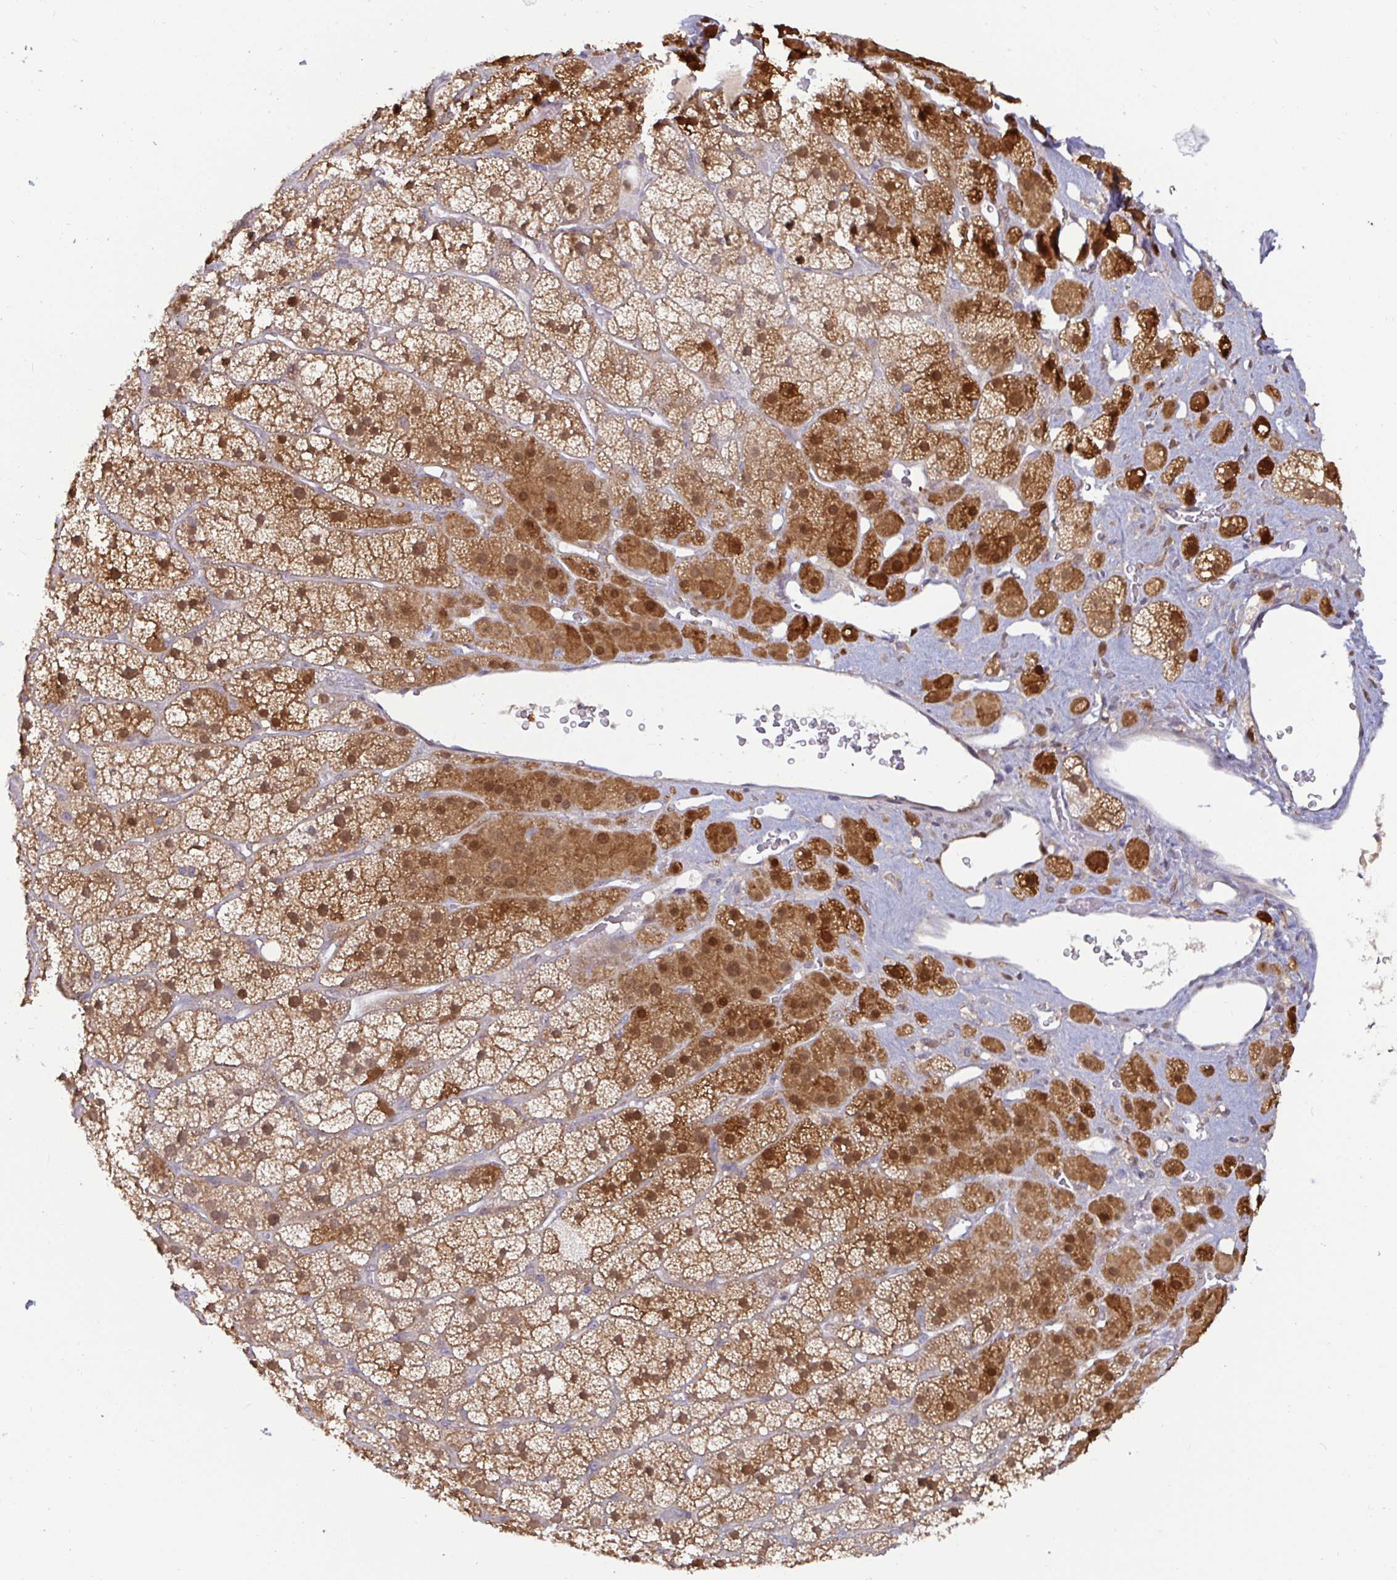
{"staining": {"intensity": "strong", "quantity": "25%-75%", "location": "cytoplasmic/membranous"}, "tissue": "adrenal gland", "cell_type": "Glandular cells", "image_type": "normal", "snomed": [{"axis": "morphology", "description": "Normal tissue, NOS"}, {"axis": "topography", "description": "Adrenal gland"}], "caption": "DAB (3,3'-diaminobenzidine) immunohistochemical staining of benign human adrenal gland shows strong cytoplasmic/membranous protein positivity in about 25%-75% of glandular cells.", "gene": "GSTM1", "patient": {"sex": "male", "age": 57}}